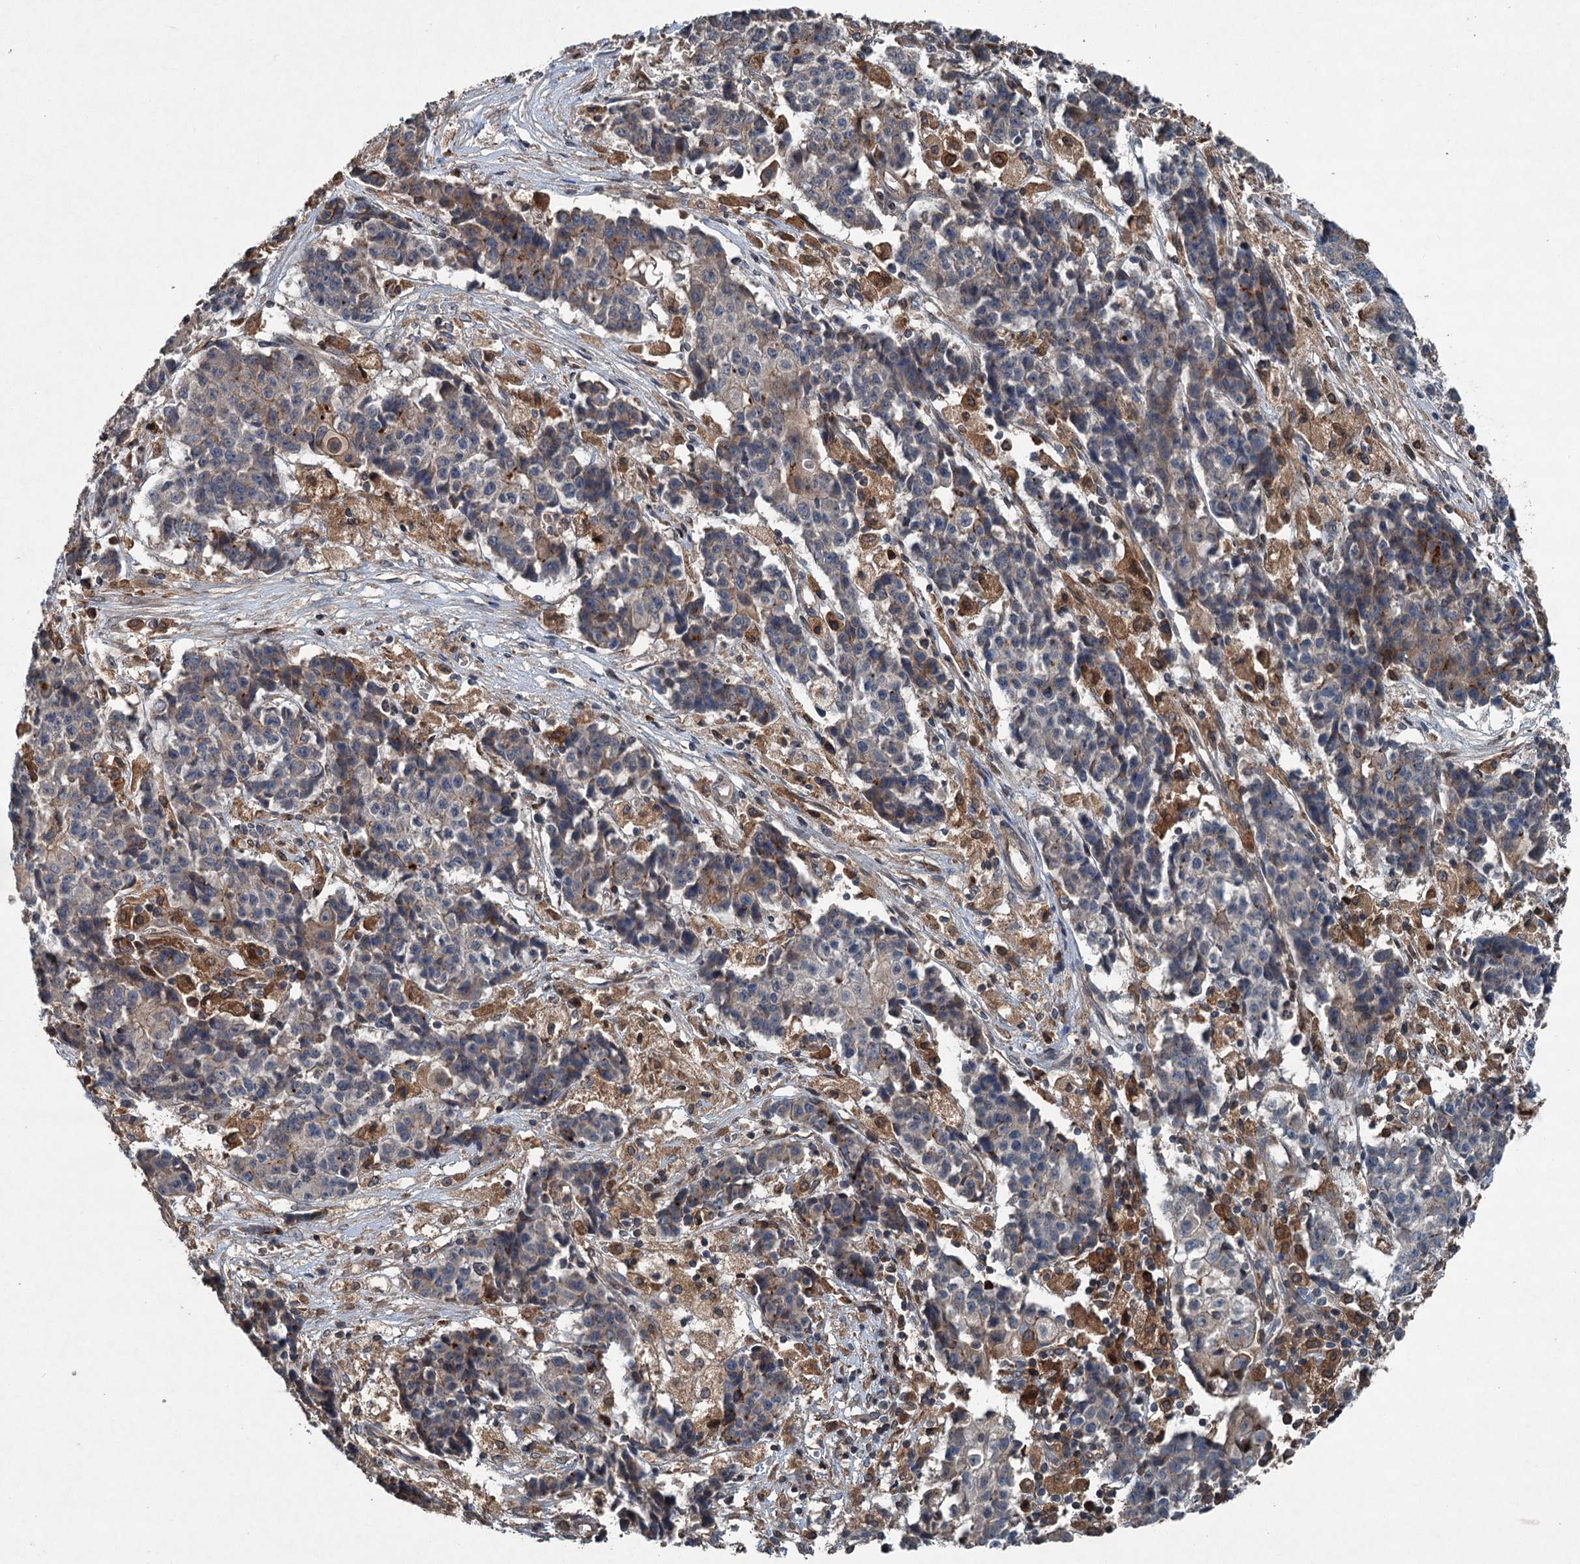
{"staining": {"intensity": "weak", "quantity": "25%-75%", "location": "cytoplasmic/membranous,nuclear"}, "tissue": "ovarian cancer", "cell_type": "Tumor cells", "image_type": "cancer", "snomed": [{"axis": "morphology", "description": "Carcinoma, endometroid"}, {"axis": "topography", "description": "Ovary"}], "caption": "A histopathology image showing weak cytoplasmic/membranous and nuclear expression in approximately 25%-75% of tumor cells in ovarian endometroid carcinoma, as visualized by brown immunohistochemical staining.", "gene": "TAPBPL", "patient": {"sex": "female", "age": 42}}